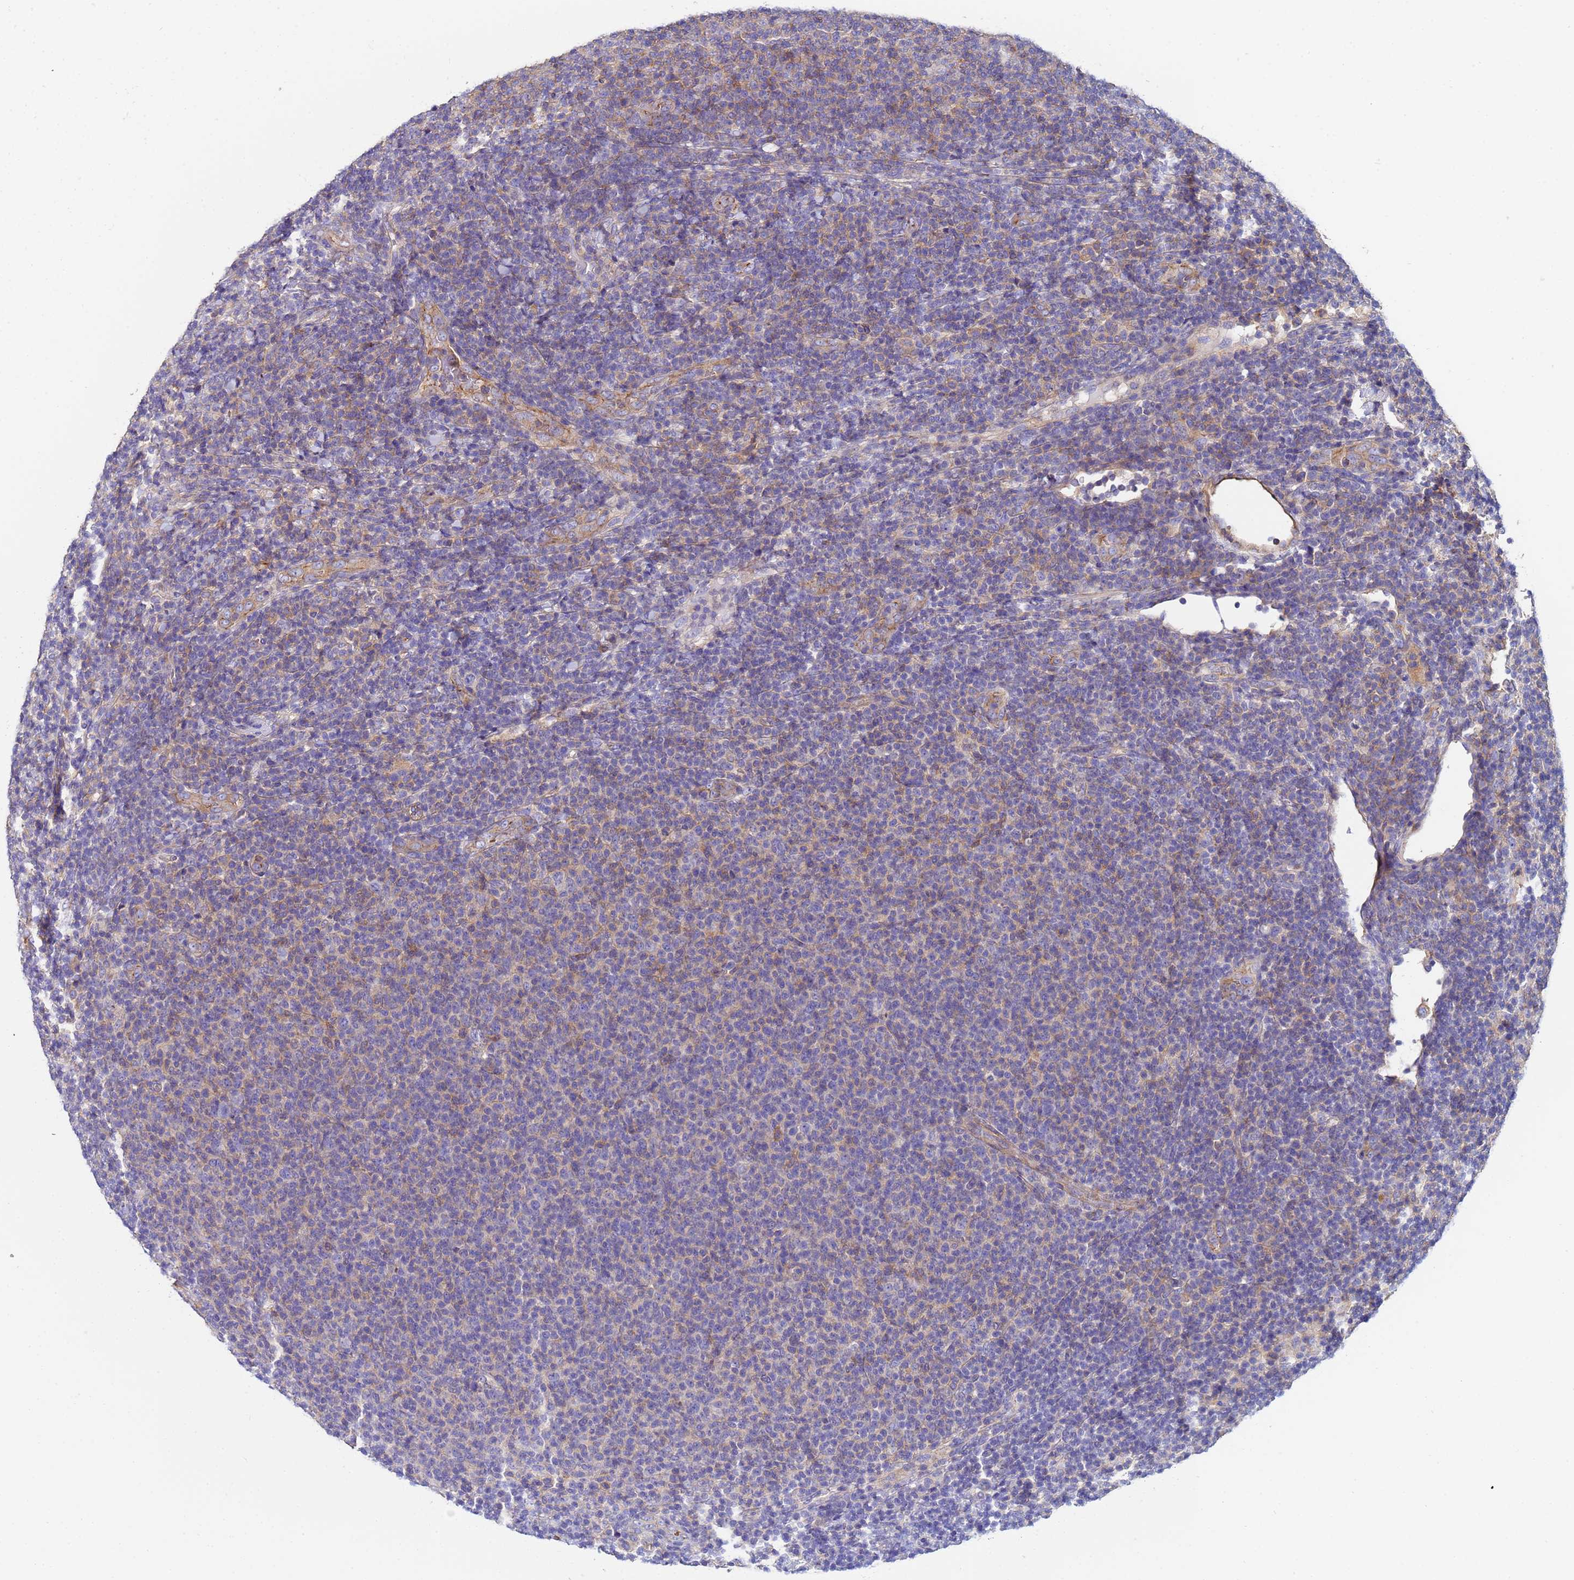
{"staining": {"intensity": "weak", "quantity": "25%-75%", "location": "cytoplasmic/membranous"}, "tissue": "lymphoma", "cell_type": "Tumor cells", "image_type": "cancer", "snomed": [{"axis": "morphology", "description": "Malignant lymphoma, non-Hodgkin's type, Low grade"}, {"axis": "topography", "description": "Lymph node"}], "caption": "Immunohistochemistry (IHC) (DAB (3,3'-diaminobenzidine)) staining of human malignant lymphoma, non-Hodgkin's type (low-grade) reveals weak cytoplasmic/membranous protein staining in about 25%-75% of tumor cells.", "gene": "POTEE", "patient": {"sex": "male", "age": 66}}